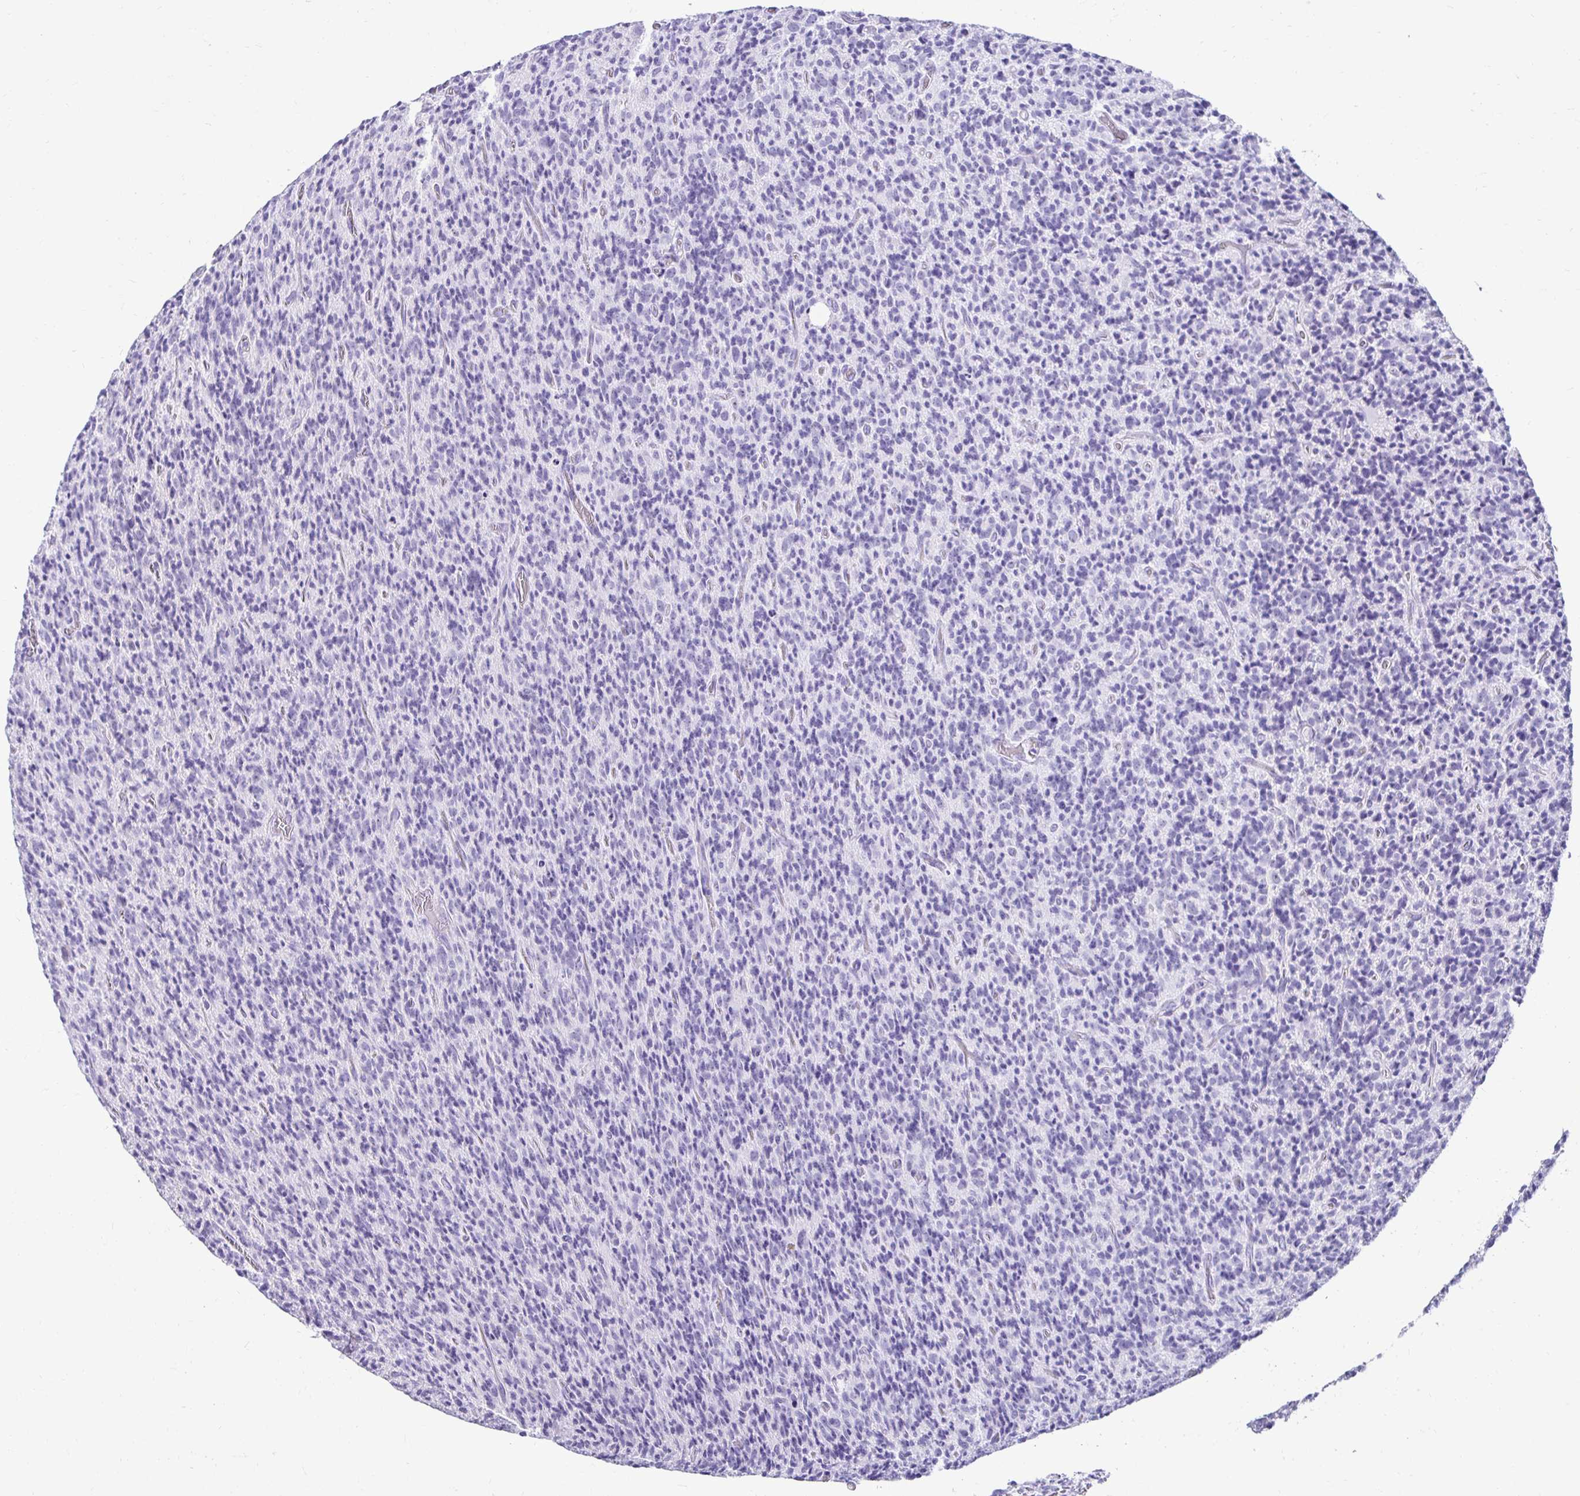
{"staining": {"intensity": "negative", "quantity": "none", "location": "none"}, "tissue": "glioma", "cell_type": "Tumor cells", "image_type": "cancer", "snomed": [{"axis": "morphology", "description": "Glioma, malignant, High grade"}, {"axis": "topography", "description": "Brain"}], "caption": "Glioma stained for a protein using IHC exhibits no expression tumor cells.", "gene": "CST6", "patient": {"sex": "male", "age": 76}}